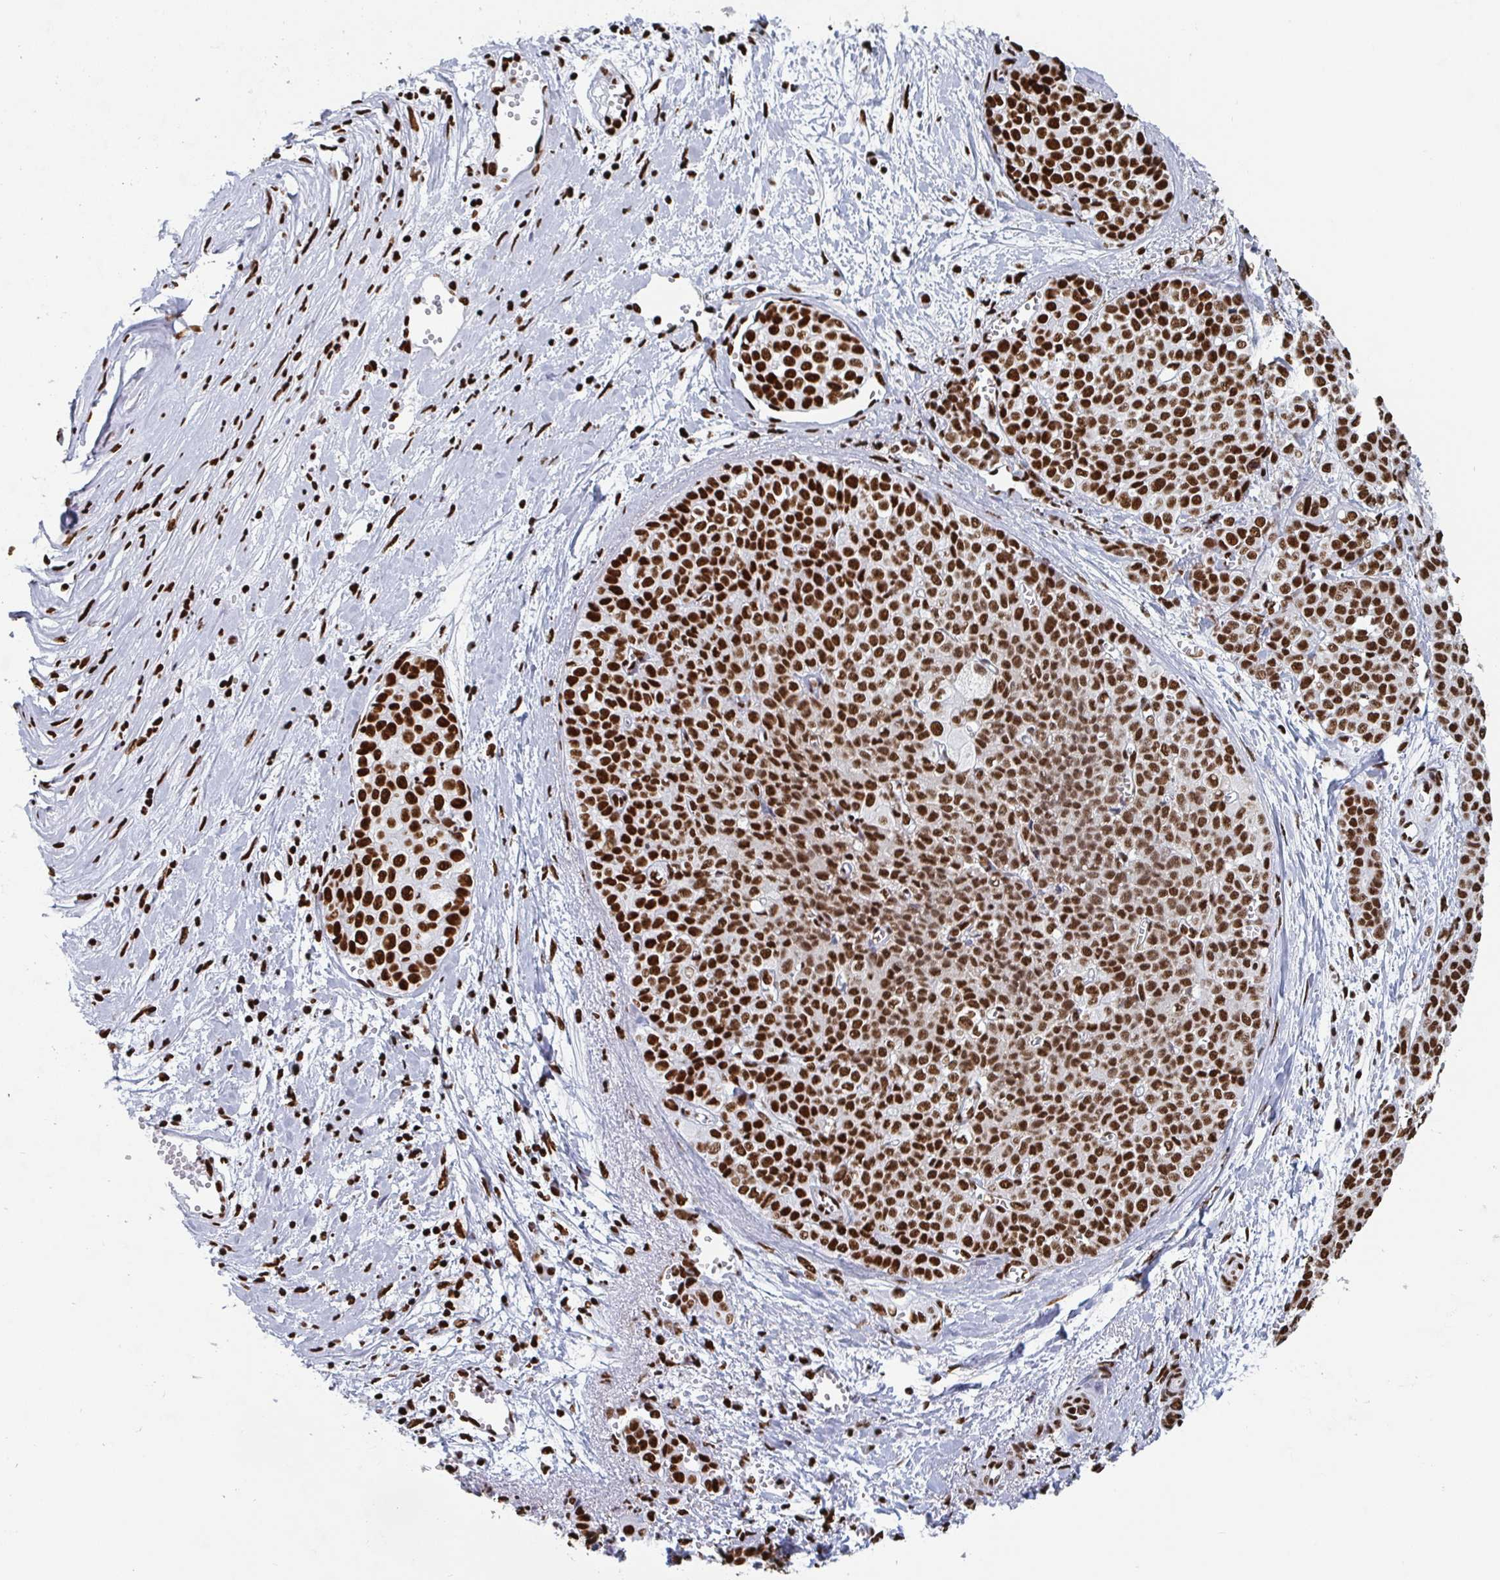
{"staining": {"intensity": "strong", "quantity": ">75%", "location": "nuclear"}, "tissue": "liver cancer", "cell_type": "Tumor cells", "image_type": "cancer", "snomed": [{"axis": "morphology", "description": "Cholangiocarcinoma"}, {"axis": "topography", "description": "Liver"}], "caption": "A histopathology image showing strong nuclear expression in about >75% of tumor cells in liver cancer, as visualized by brown immunohistochemical staining.", "gene": "GAR1", "patient": {"sex": "female", "age": 77}}